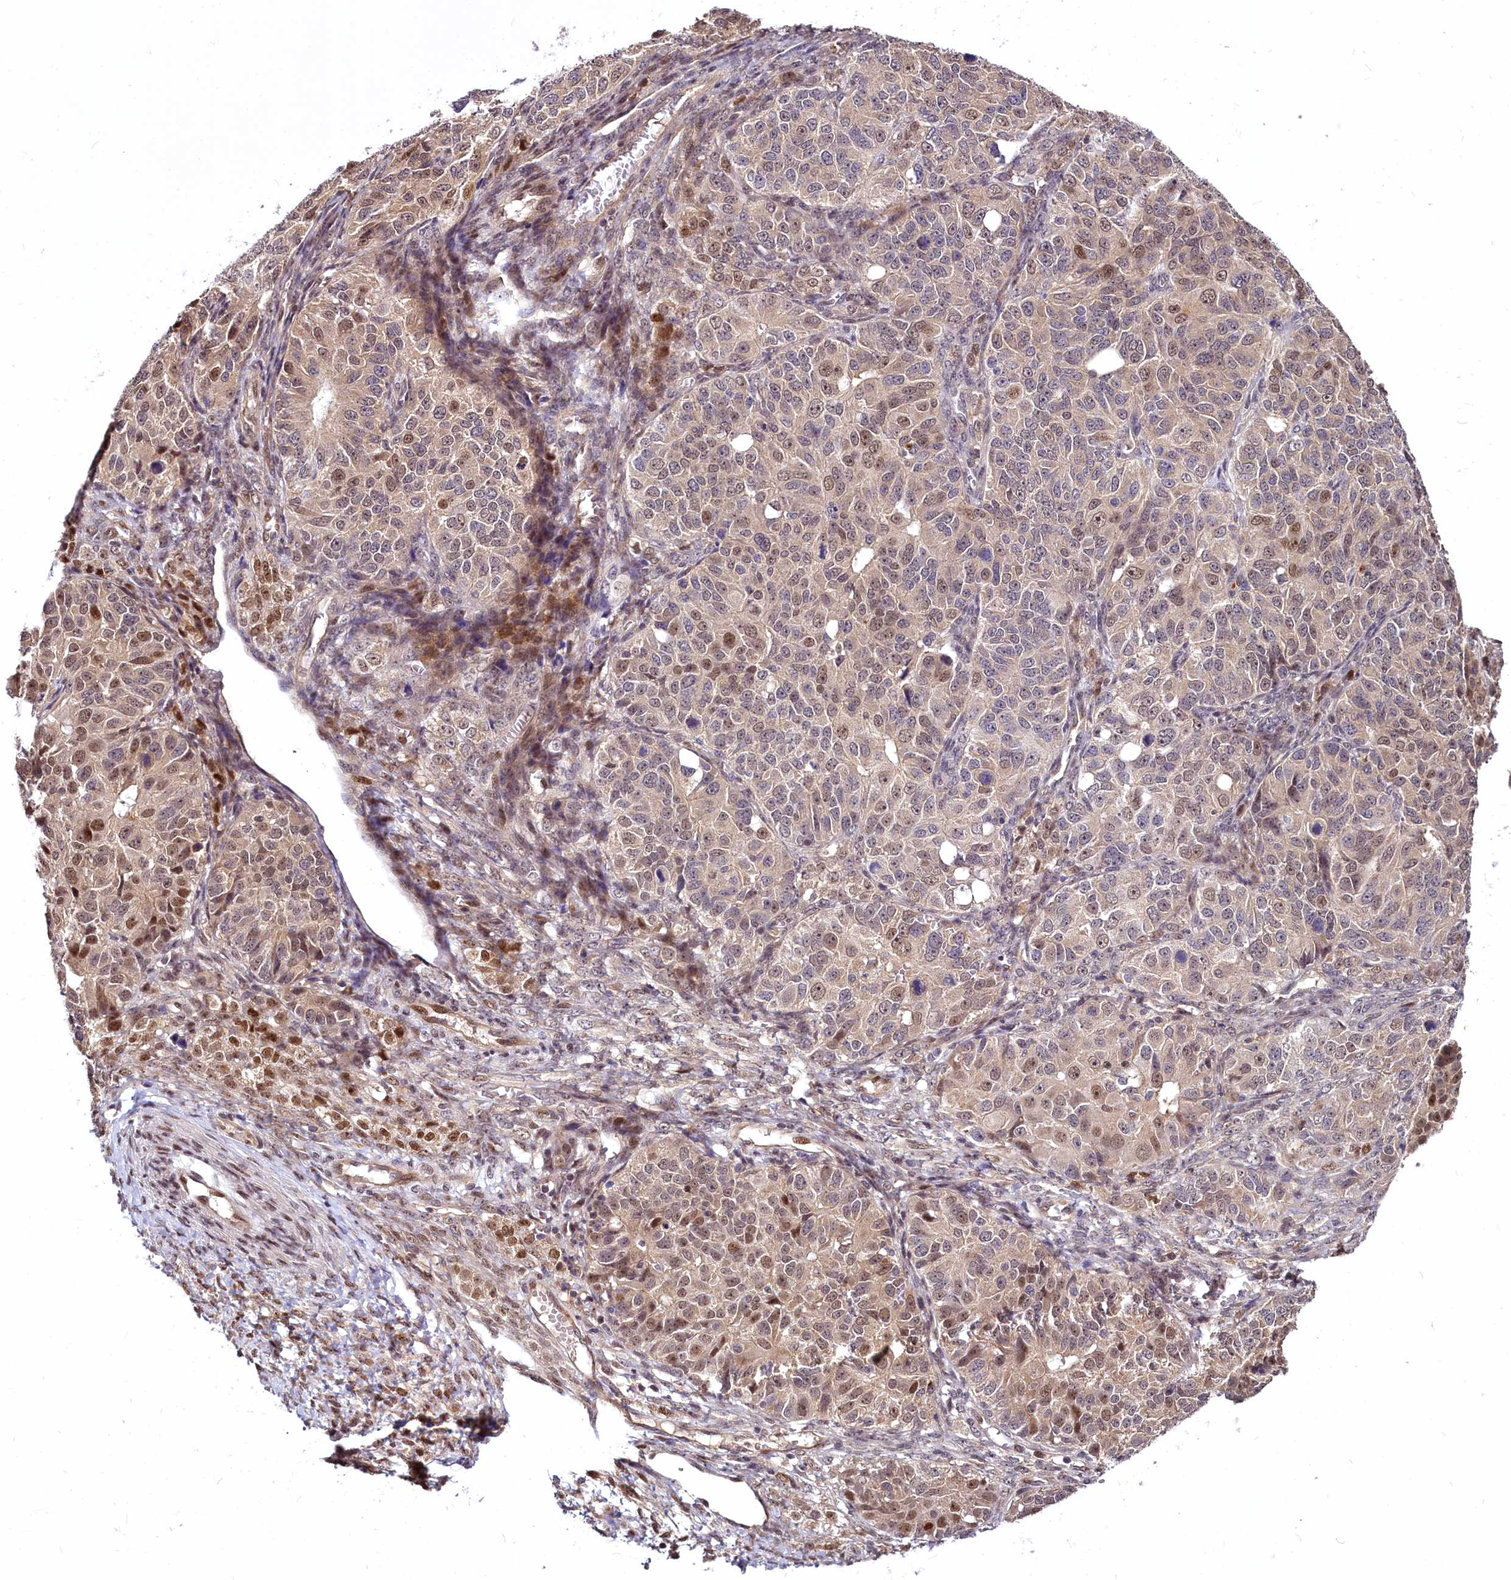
{"staining": {"intensity": "moderate", "quantity": "25%-75%", "location": "nuclear"}, "tissue": "ovarian cancer", "cell_type": "Tumor cells", "image_type": "cancer", "snomed": [{"axis": "morphology", "description": "Carcinoma, endometroid"}, {"axis": "topography", "description": "Ovary"}], "caption": "Immunohistochemical staining of ovarian cancer (endometroid carcinoma) demonstrates medium levels of moderate nuclear protein expression in about 25%-75% of tumor cells.", "gene": "MAML2", "patient": {"sex": "female", "age": 51}}